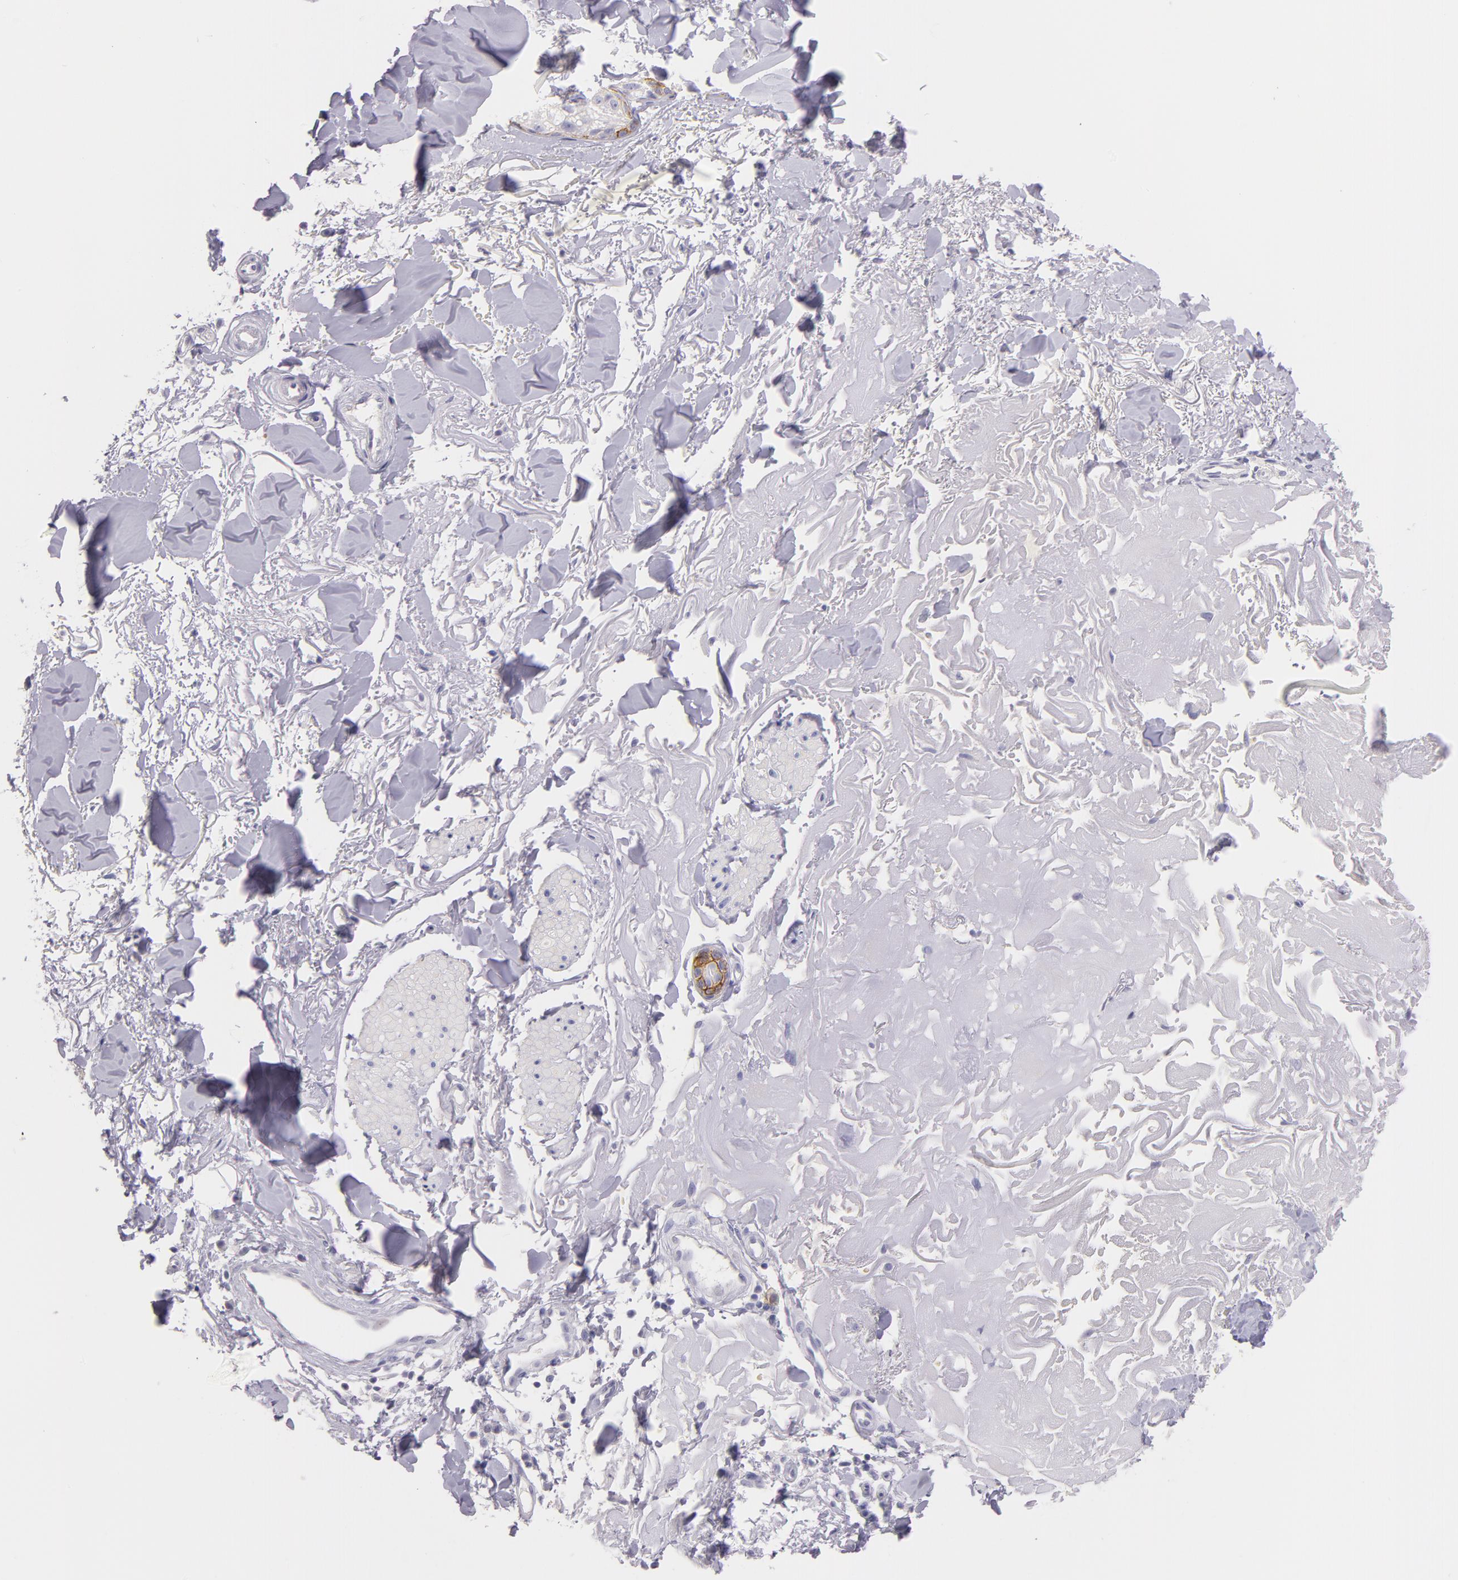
{"staining": {"intensity": "negative", "quantity": "none", "location": "none"}, "tissue": "skin", "cell_type": "Fibroblasts", "image_type": "normal", "snomed": [{"axis": "morphology", "description": "Normal tissue, NOS"}, {"axis": "topography", "description": "Skin"}], "caption": "The immunohistochemistry photomicrograph has no significant staining in fibroblasts of skin.", "gene": "CD44", "patient": {"sex": "male", "age": 86}}